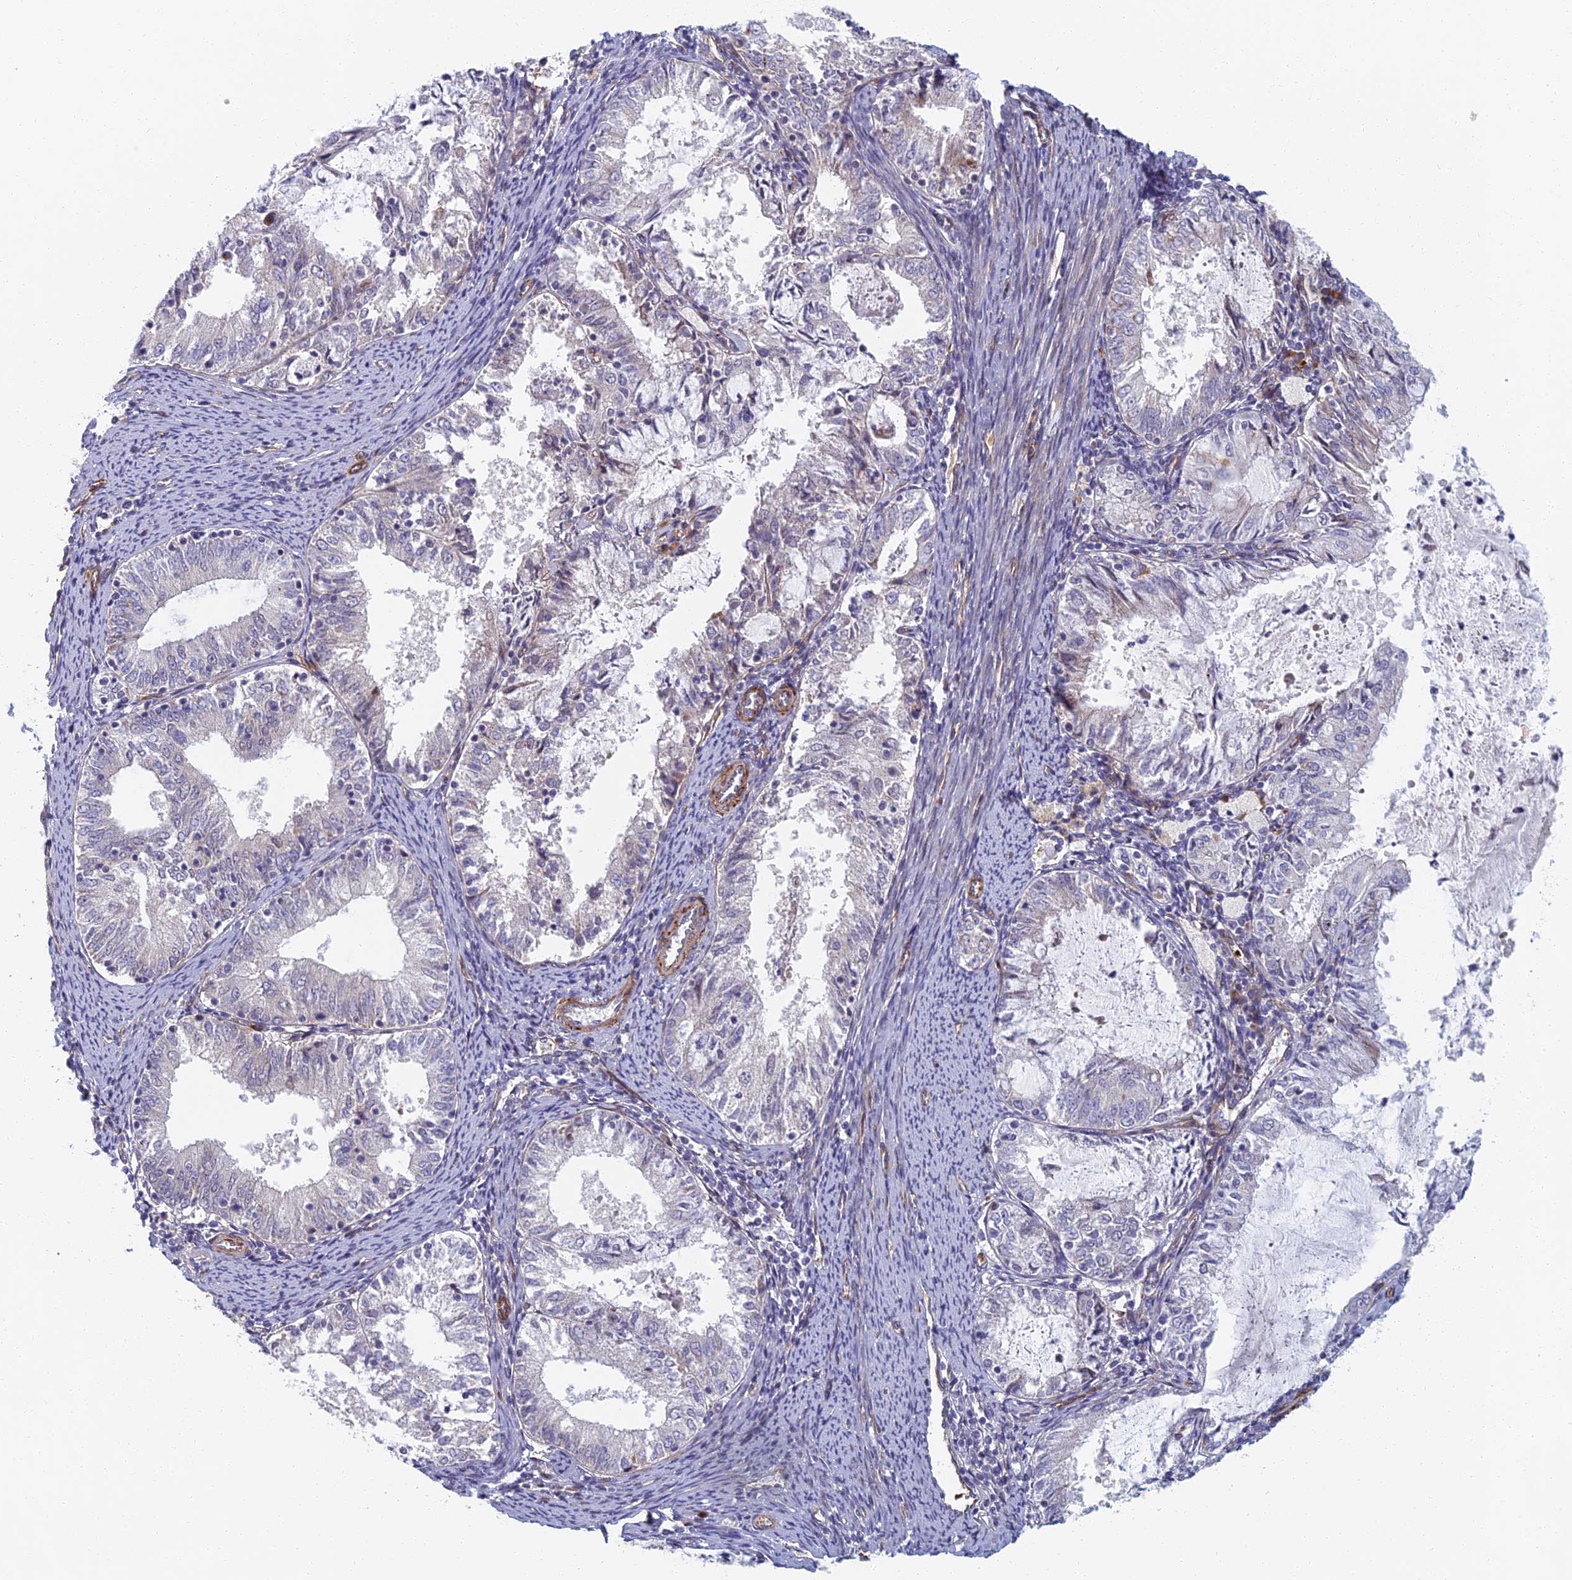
{"staining": {"intensity": "negative", "quantity": "none", "location": "none"}, "tissue": "endometrial cancer", "cell_type": "Tumor cells", "image_type": "cancer", "snomed": [{"axis": "morphology", "description": "Adenocarcinoma, NOS"}, {"axis": "topography", "description": "Endometrium"}], "caption": "DAB immunohistochemical staining of endometrial adenocarcinoma demonstrates no significant positivity in tumor cells.", "gene": "ABCB10", "patient": {"sex": "female", "age": 57}}